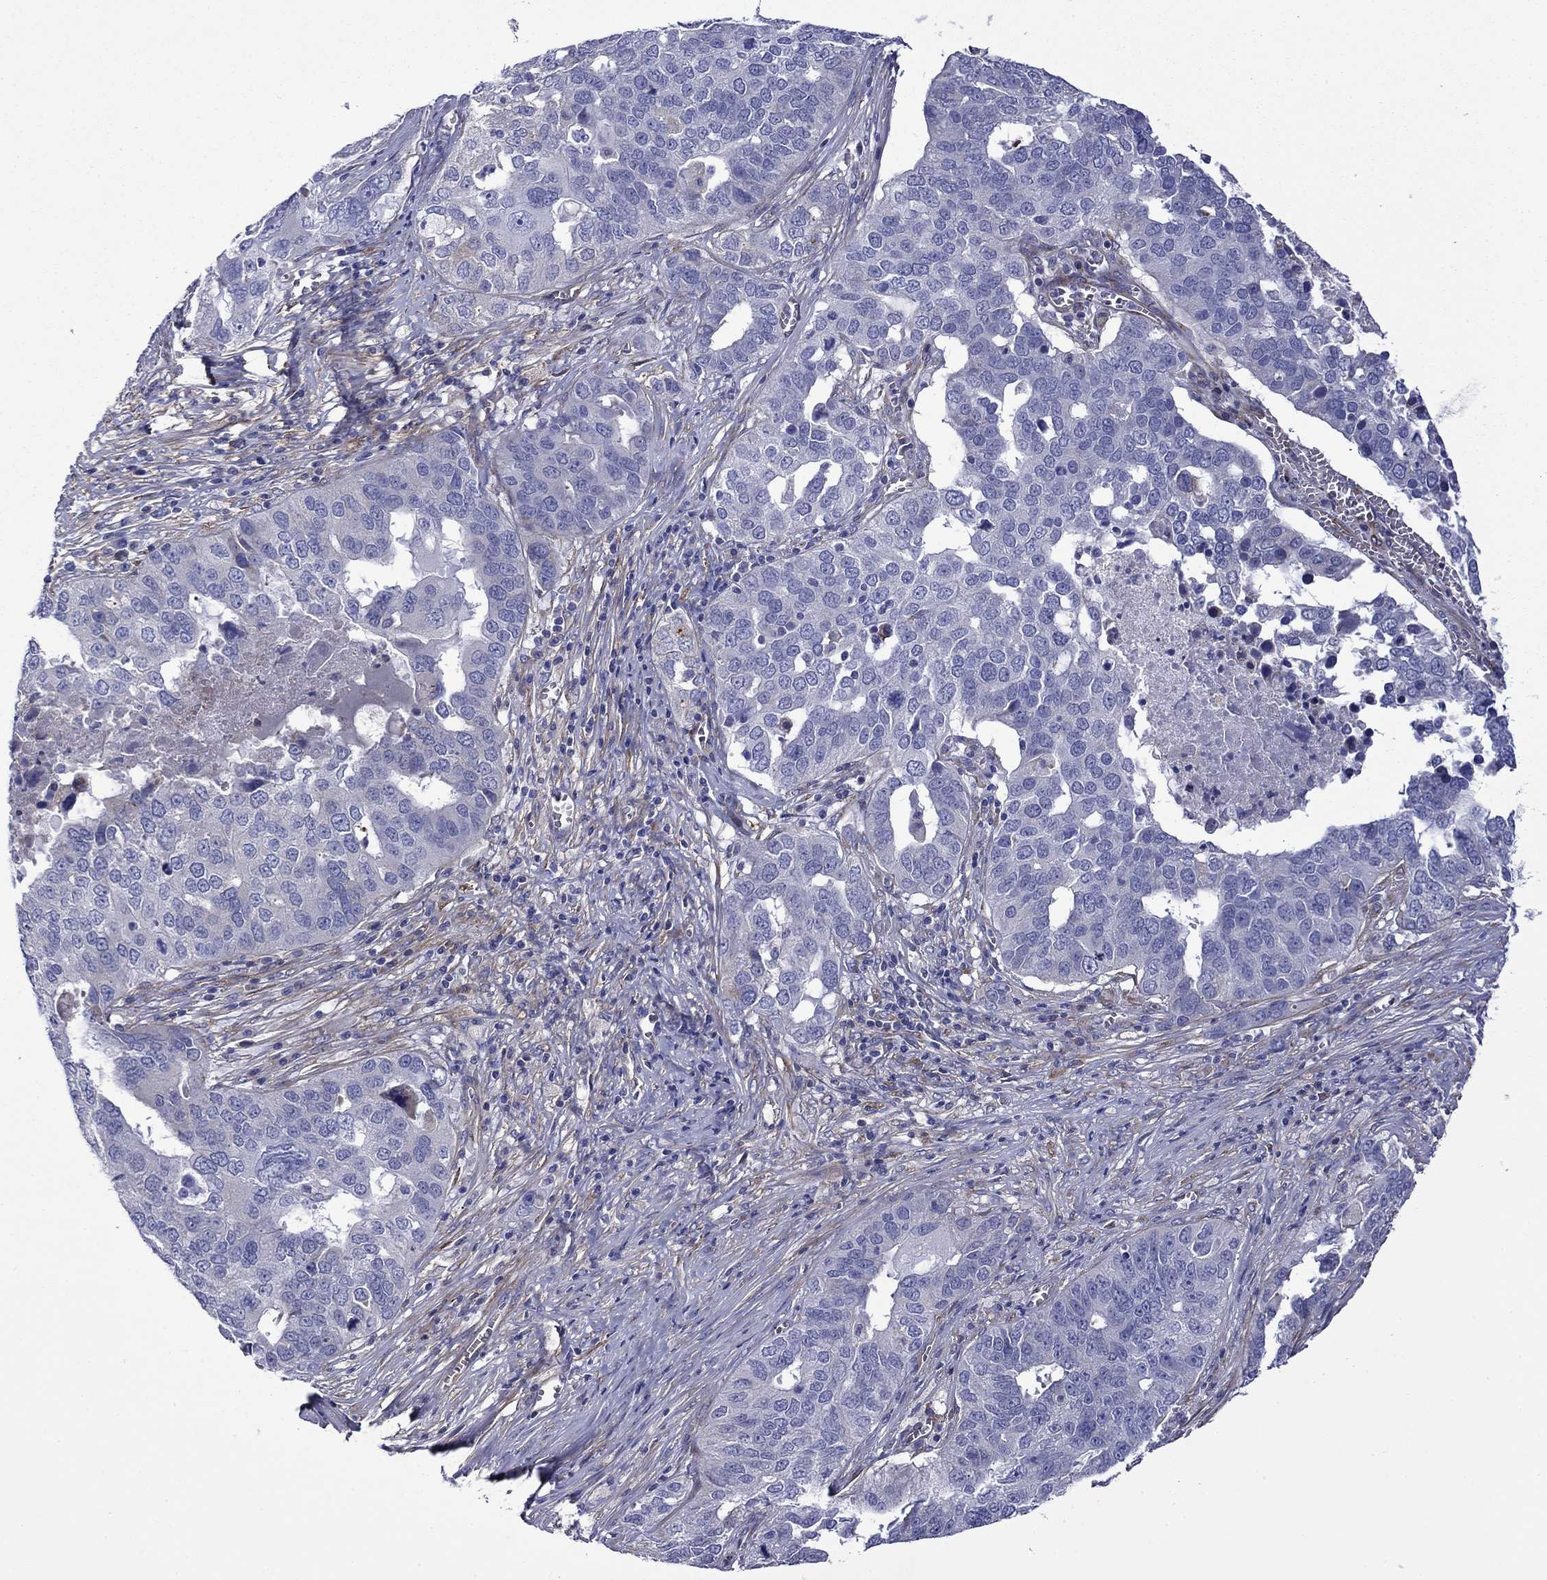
{"staining": {"intensity": "negative", "quantity": "none", "location": "none"}, "tissue": "ovarian cancer", "cell_type": "Tumor cells", "image_type": "cancer", "snomed": [{"axis": "morphology", "description": "Carcinoma, endometroid"}, {"axis": "topography", "description": "Soft tissue"}, {"axis": "topography", "description": "Ovary"}], "caption": "An image of human ovarian cancer (endometroid carcinoma) is negative for staining in tumor cells.", "gene": "HSPG2", "patient": {"sex": "female", "age": 52}}